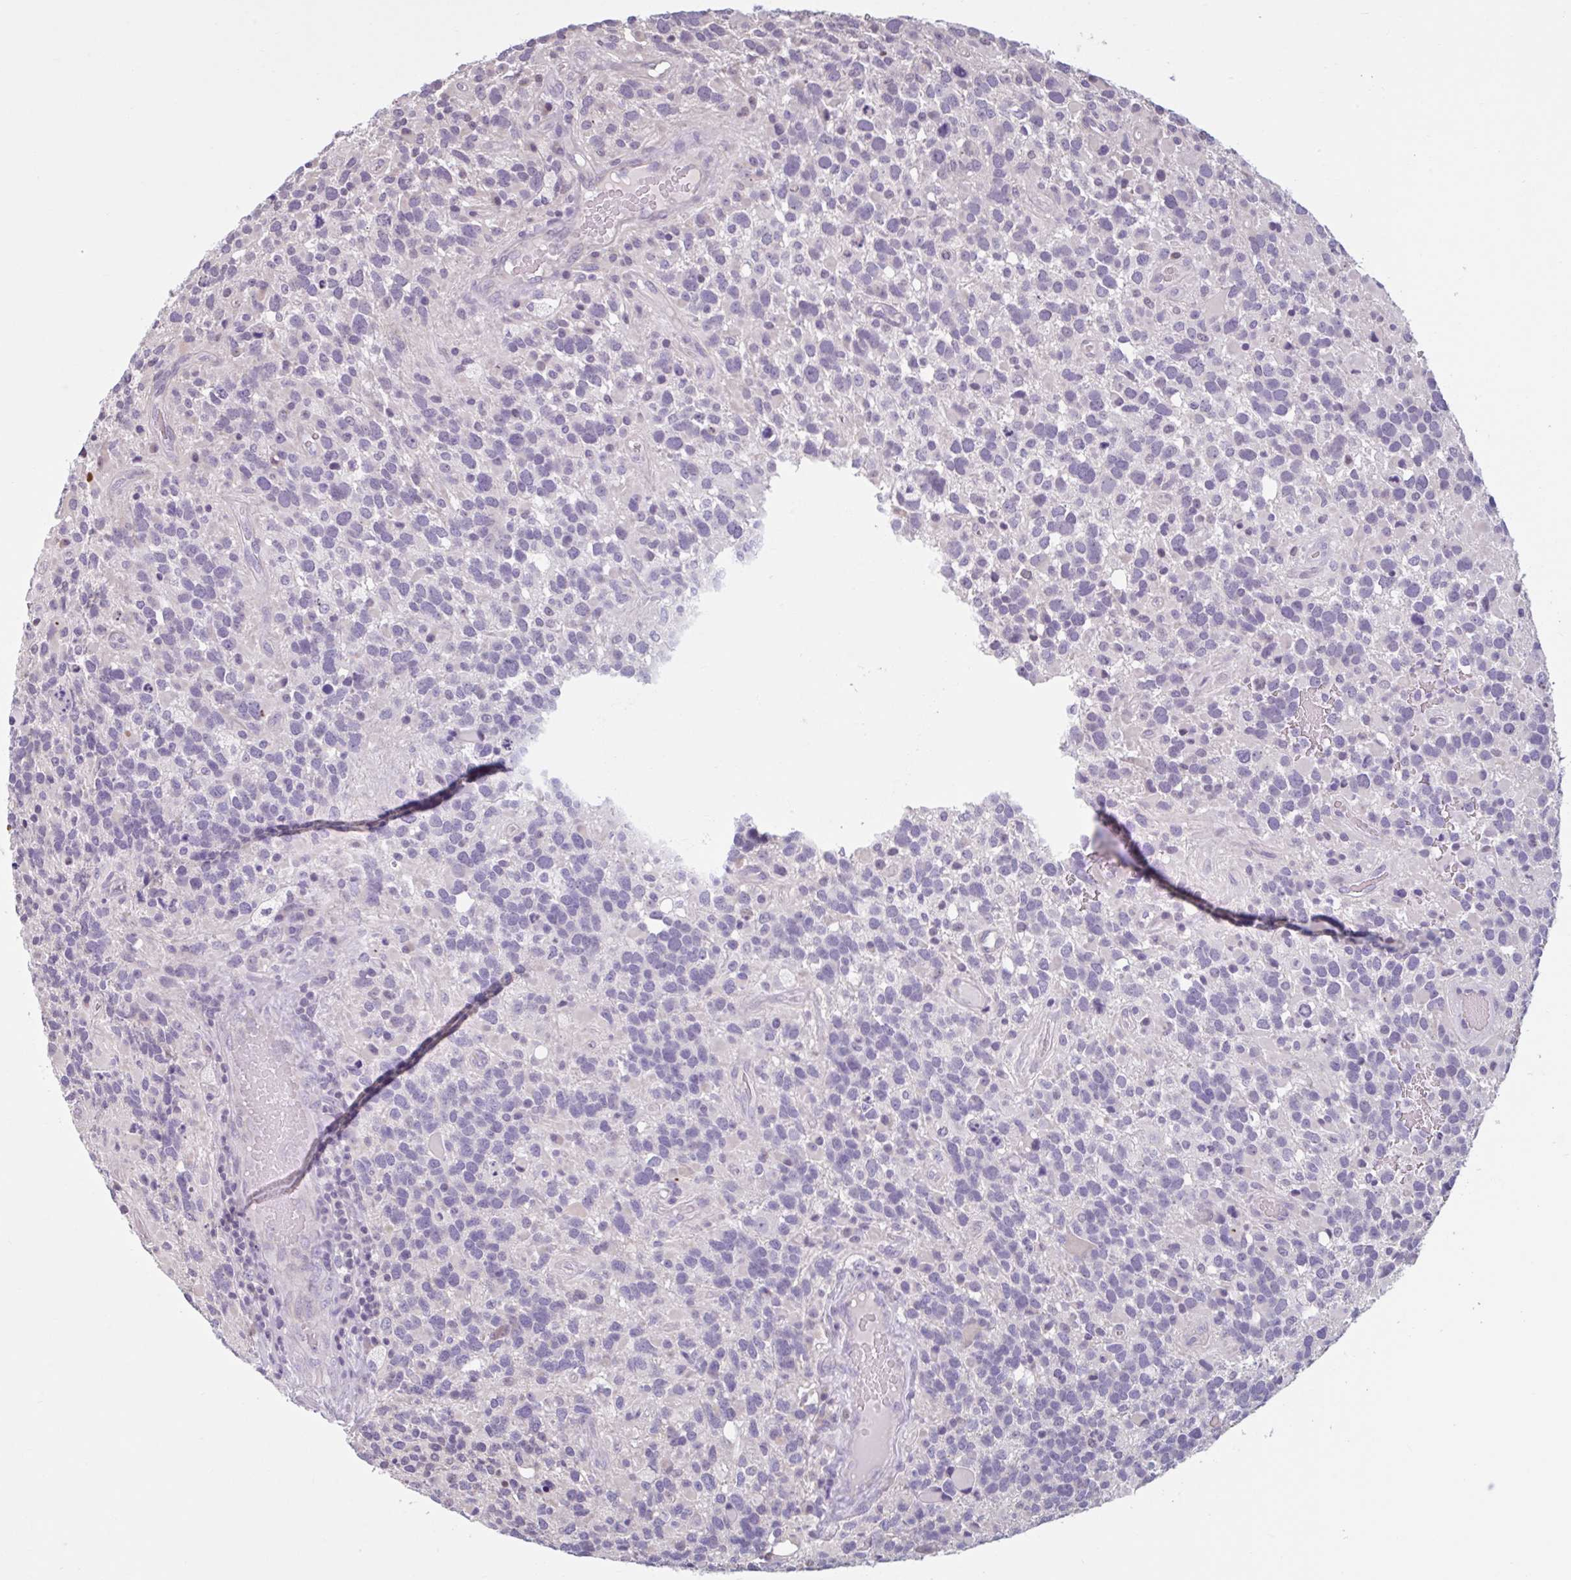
{"staining": {"intensity": "negative", "quantity": "none", "location": "none"}, "tissue": "glioma", "cell_type": "Tumor cells", "image_type": "cancer", "snomed": [{"axis": "morphology", "description": "Glioma, malignant, High grade"}, {"axis": "topography", "description": "Brain"}], "caption": "There is no significant positivity in tumor cells of glioma.", "gene": "CDH19", "patient": {"sex": "female", "age": 40}}